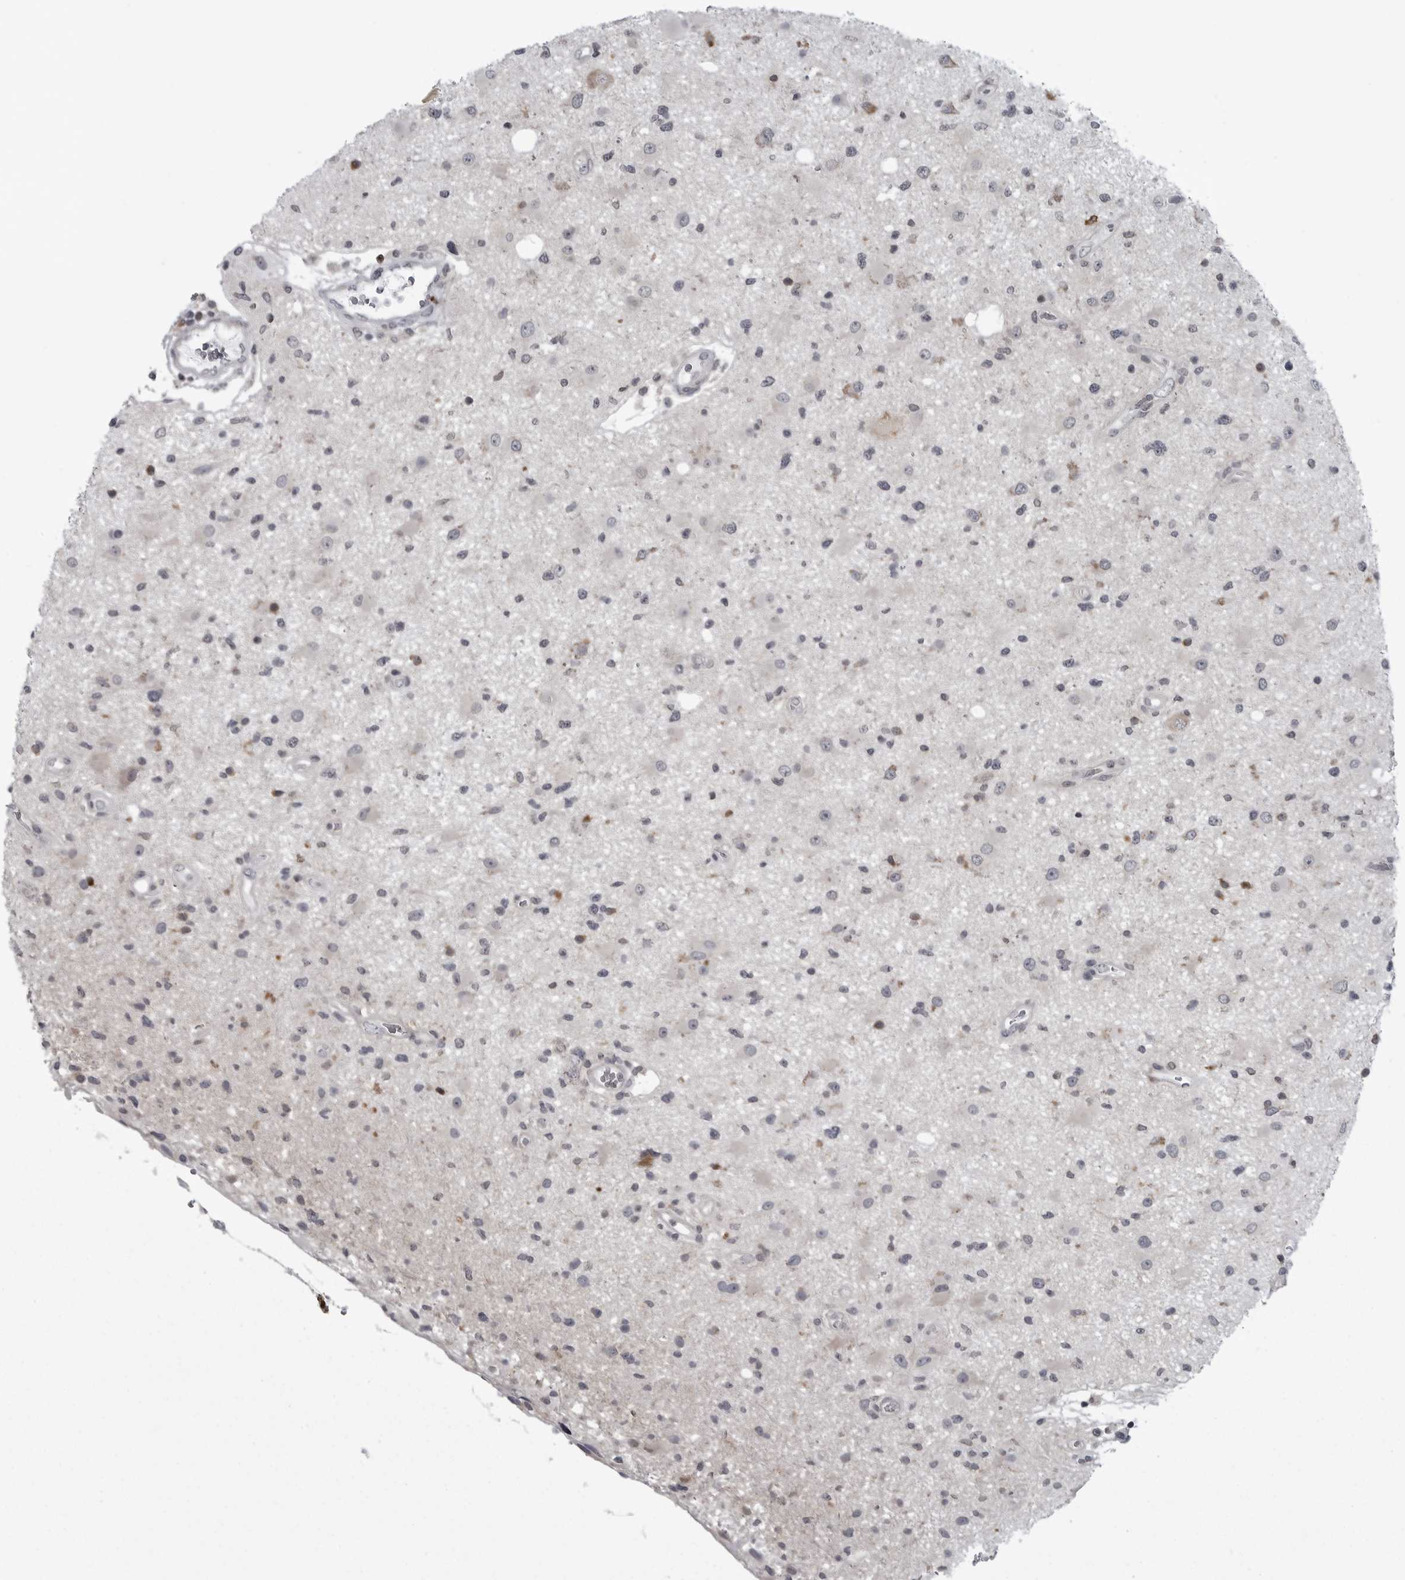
{"staining": {"intensity": "negative", "quantity": "none", "location": "none"}, "tissue": "glioma", "cell_type": "Tumor cells", "image_type": "cancer", "snomed": [{"axis": "morphology", "description": "Glioma, malignant, High grade"}, {"axis": "topography", "description": "Brain"}], "caption": "DAB (3,3'-diaminobenzidine) immunohistochemical staining of high-grade glioma (malignant) reveals no significant staining in tumor cells.", "gene": "LYSMD1", "patient": {"sex": "male", "age": 33}}